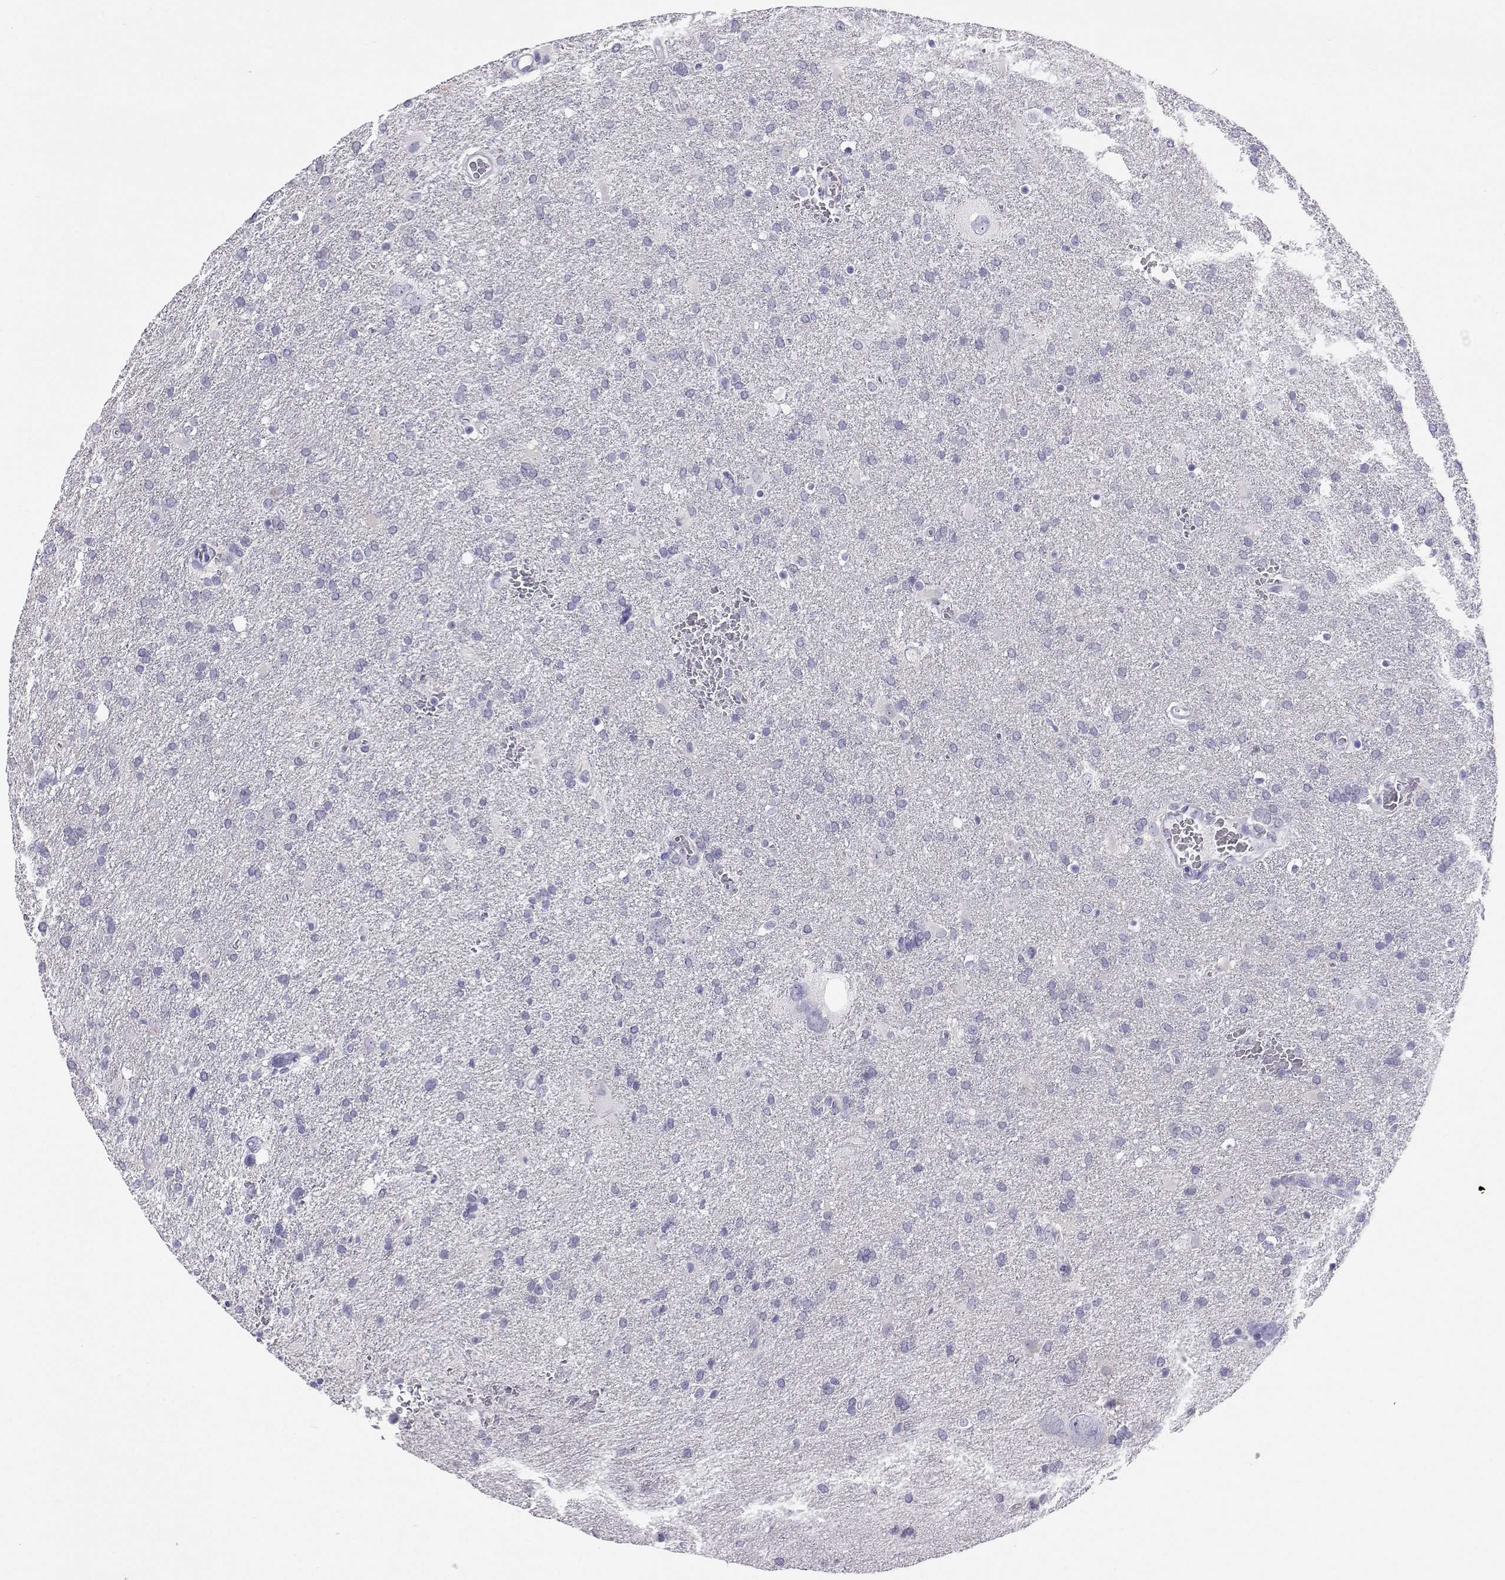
{"staining": {"intensity": "negative", "quantity": "none", "location": "none"}, "tissue": "glioma", "cell_type": "Tumor cells", "image_type": "cancer", "snomed": [{"axis": "morphology", "description": "Glioma, malignant, Low grade"}, {"axis": "topography", "description": "Brain"}], "caption": "IHC of human glioma shows no expression in tumor cells.", "gene": "PLIN4", "patient": {"sex": "male", "age": 66}}